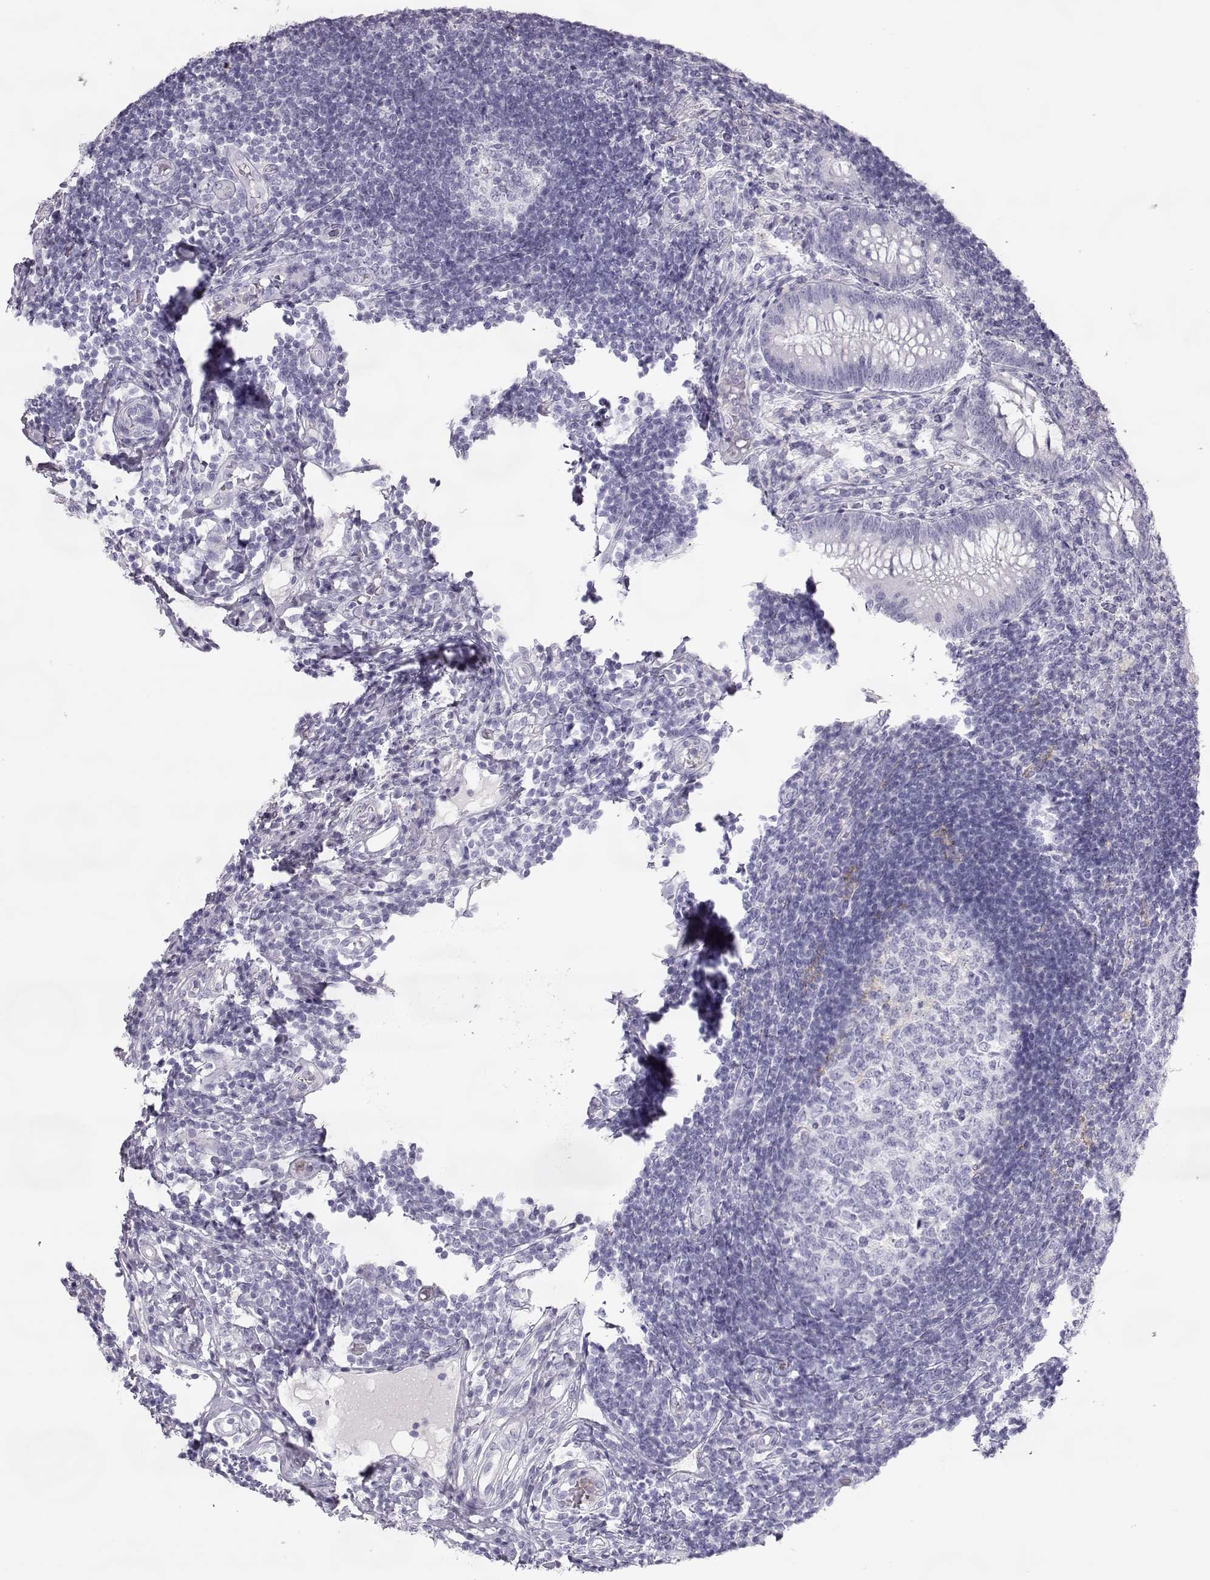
{"staining": {"intensity": "negative", "quantity": "none", "location": "none"}, "tissue": "appendix", "cell_type": "Glandular cells", "image_type": "normal", "snomed": [{"axis": "morphology", "description": "Normal tissue, NOS"}, {"axis": "morphology", "description": "Inflammation, NOS"}, {"axis": "topography", "description": "Appendix"}], "caption": "A high-resolution image shows IHC staining of unremarkable appendix, which displays no significant positivity in glandular cells. Brightfield microscopy of immunohistochemistry stained with DAB (3,3'-diaminobenzidine) (brown) and hematoxylin (blue), captured at high magnification.", "gene": "MIP", "patient": {"sex": "male", "age": 16}}